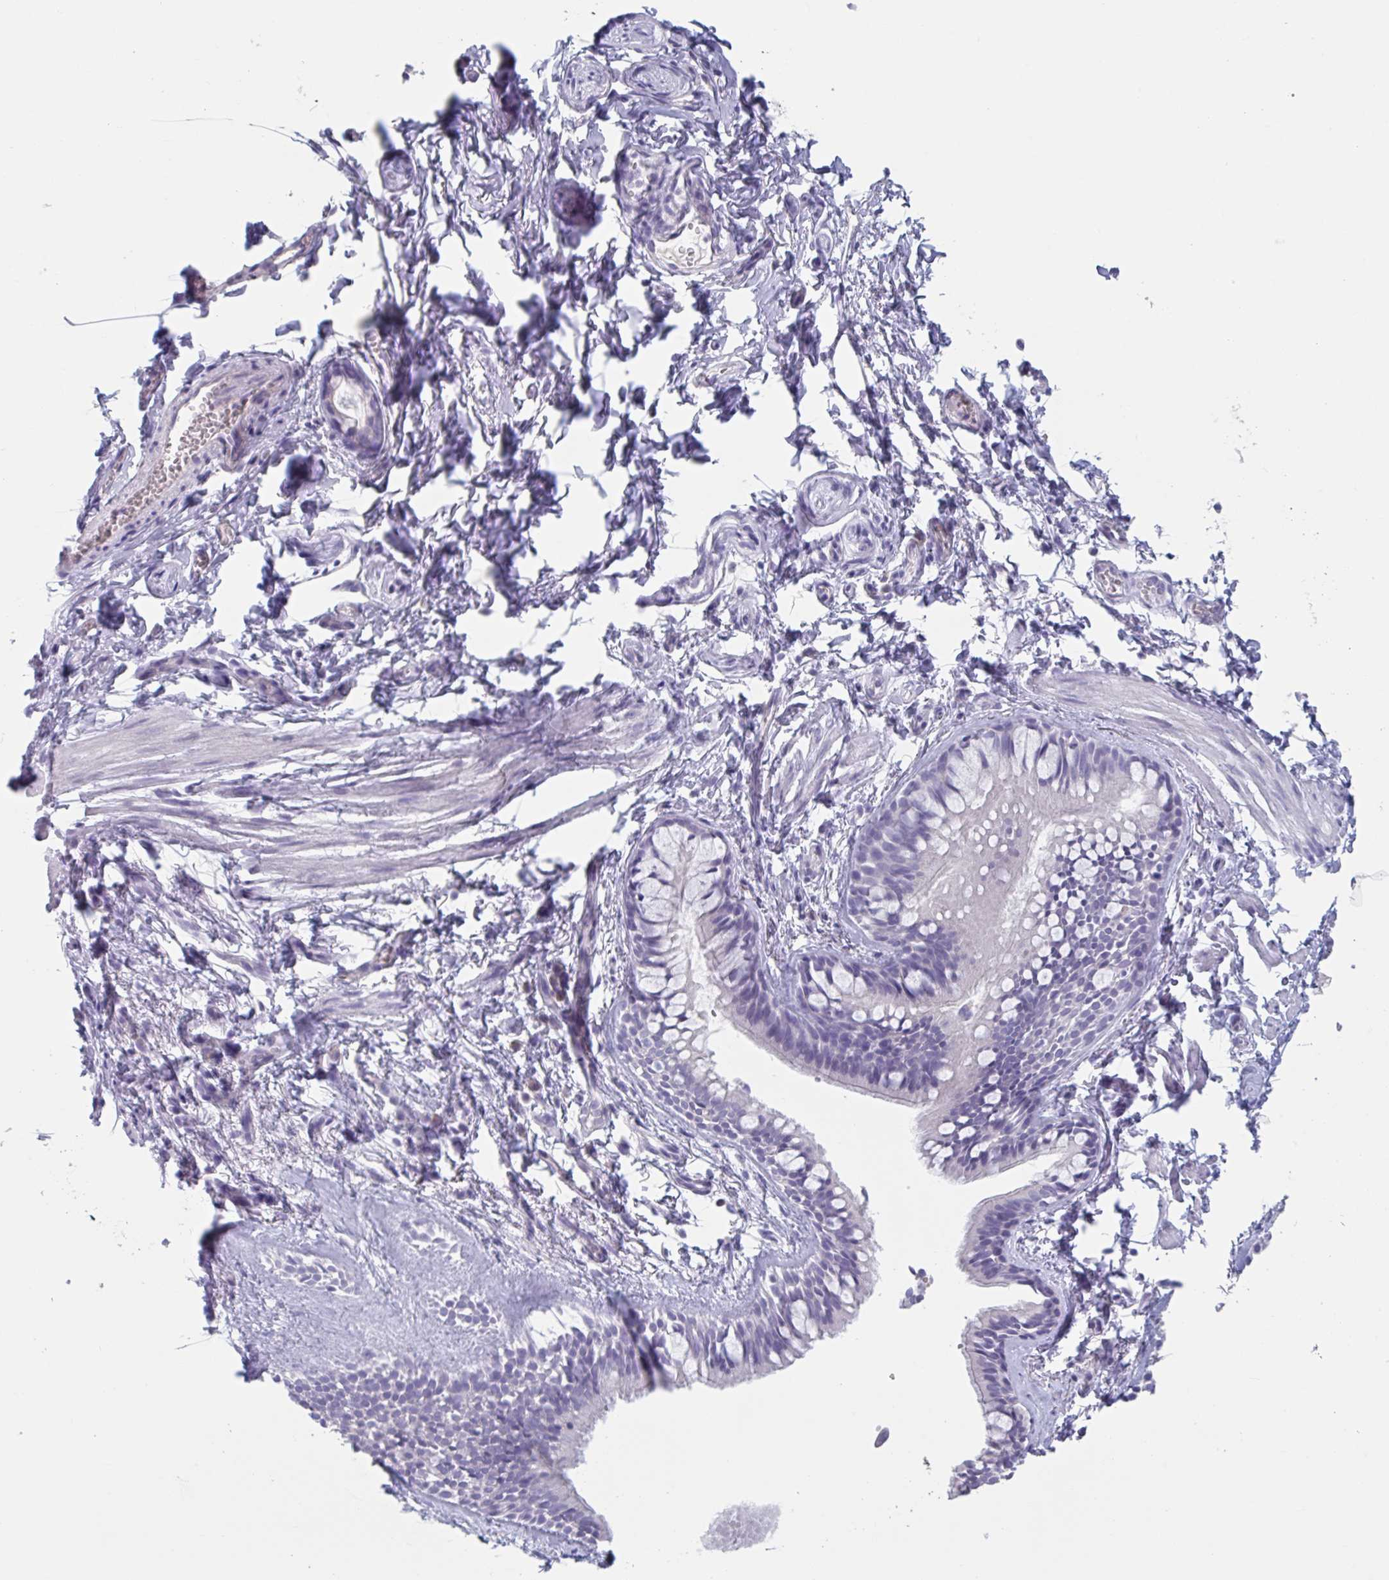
{"staining": {"intensity": "negative", "quantity": "none", "location": "none"}, "tissue": "bronchus", "cell_type": "Respiratory epithelial cells", "image_type": "normal", "snomed": [{"axis": "morphology", "description": "Normal tissue, NOS"}, {"axis": "topography", "description": "Bronchus"}], "caption": "Normal bronchus was stained to show a protein in brown. There is no significant positivity in respiratory epithelial cells.", "gene": "HSD11B2", "patient": {"sex": "female", "age": 59}}